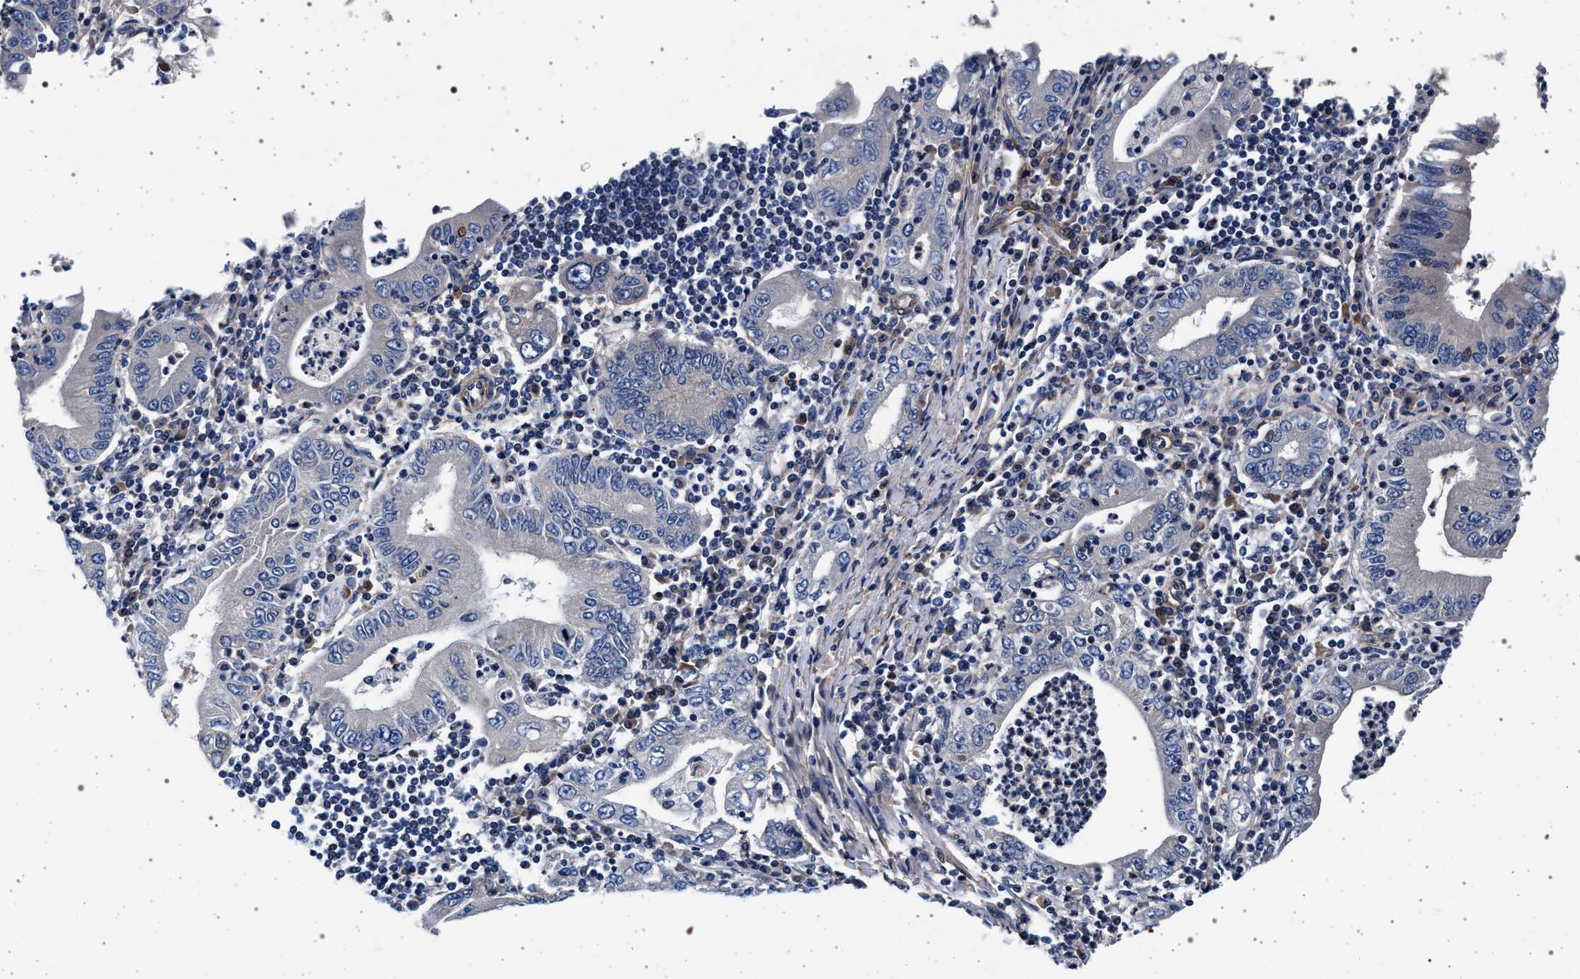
{"staining": {"intensity": "negative", "quantity": "none", "location": "none"}, "tissue": "stomach cancer", "cell_type": "Tumor cells", "image_type": "cancer", "snomed": [{"axis": "morphology", "description": "Normal tissue, NOS"}, {"axis": "morphology", "description": "Adenocarcinoma, NOS"}, {"axis": "topography", "description": "Esophagus"}, {"axis": "topography", "description": "Stomach, upper"}, {"axis": "topography", "description": "Peripheral nerve tissue"}], "caption": "Immunohistochemistry (IHC) image of adenocarcinoma (stomach) stained for a protein (brown), which reveals no staining in tumor cells. (DAB (3,3'-diaminobenzidine) immunohistochemistry (IHC), high magnification).", "gene": "KCNK6", "patient": {"sex": "male", "age": 62}}